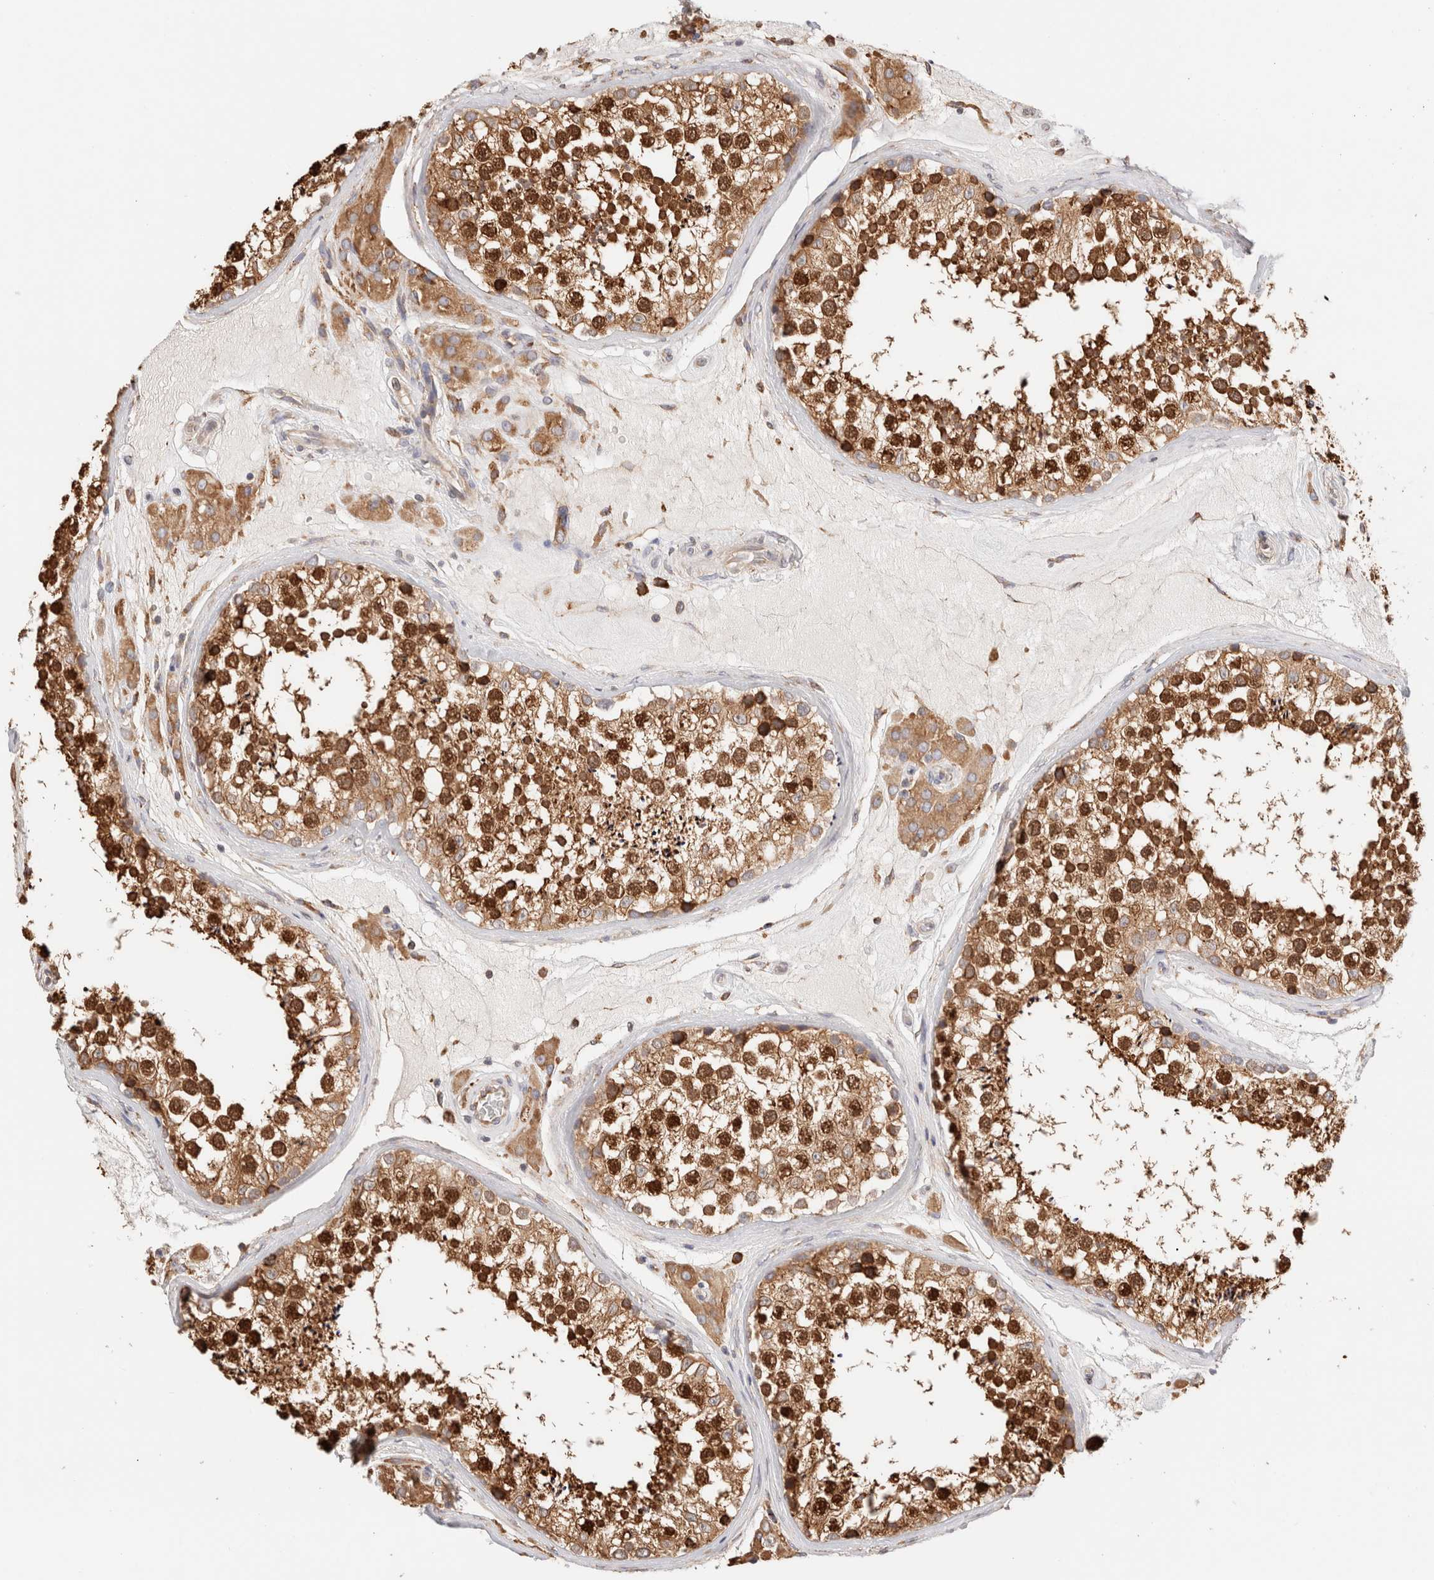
{"staining": {"intensity": "strong", "quantity": ">75%", "location": "cytoplasmic/membranous,nuclear"}, "tissue": "testis", "cell_type": "Cells in seminiferous ducts", "image_type": "normal", "snomed": [{"axis": "morphology", "description": "Normal tissue, NOS"}, {"axis": "topography", "description": "Testis"}], "caption": "A histopathology image of testis stained for a protein shows strong cytoplasmic/membranous,nuclear brown staining in cells in seminiferous ducts. The protein is stained brown, and the nuclei are stained in blue (DAB (3,3'-diaminobenzidine) IHC with brightfield microscopy, high magnification).", "gene": "FER", "patient": {"sex": "male", "age": 46}}